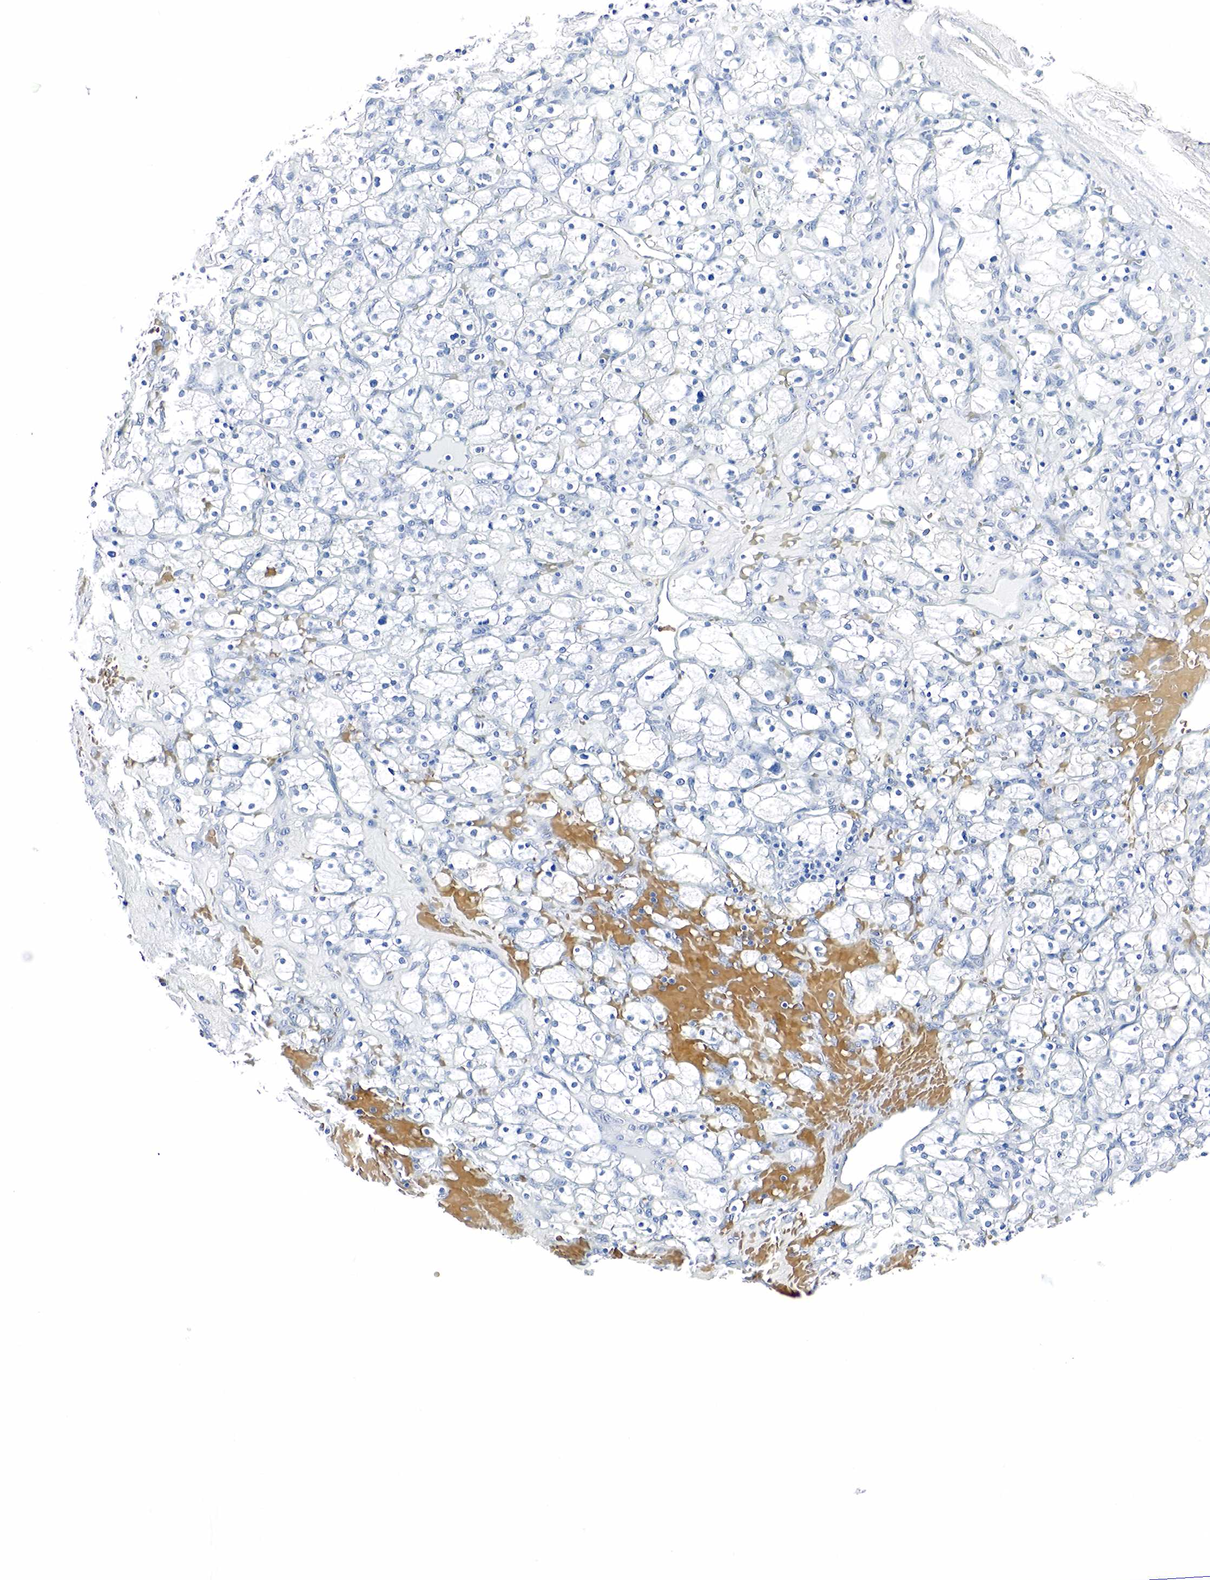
{"staining": {"intensity": "negative", "quantity": "none", "location": "none"}, "tissue": "renal cancer", "cell_type": "Tumor cells", "image_type": "cancer", "snomed": [{"axis": "morphology", "description": "Adenocarcinoma, NOS"}, {"axis": "topography", "description": "Kidney"}], "caption": "A histopathology image of human renal cancer is negative for staining in tumor cells.", "gene": "GAST", "patient": {"sex": "female", "age": 83}}